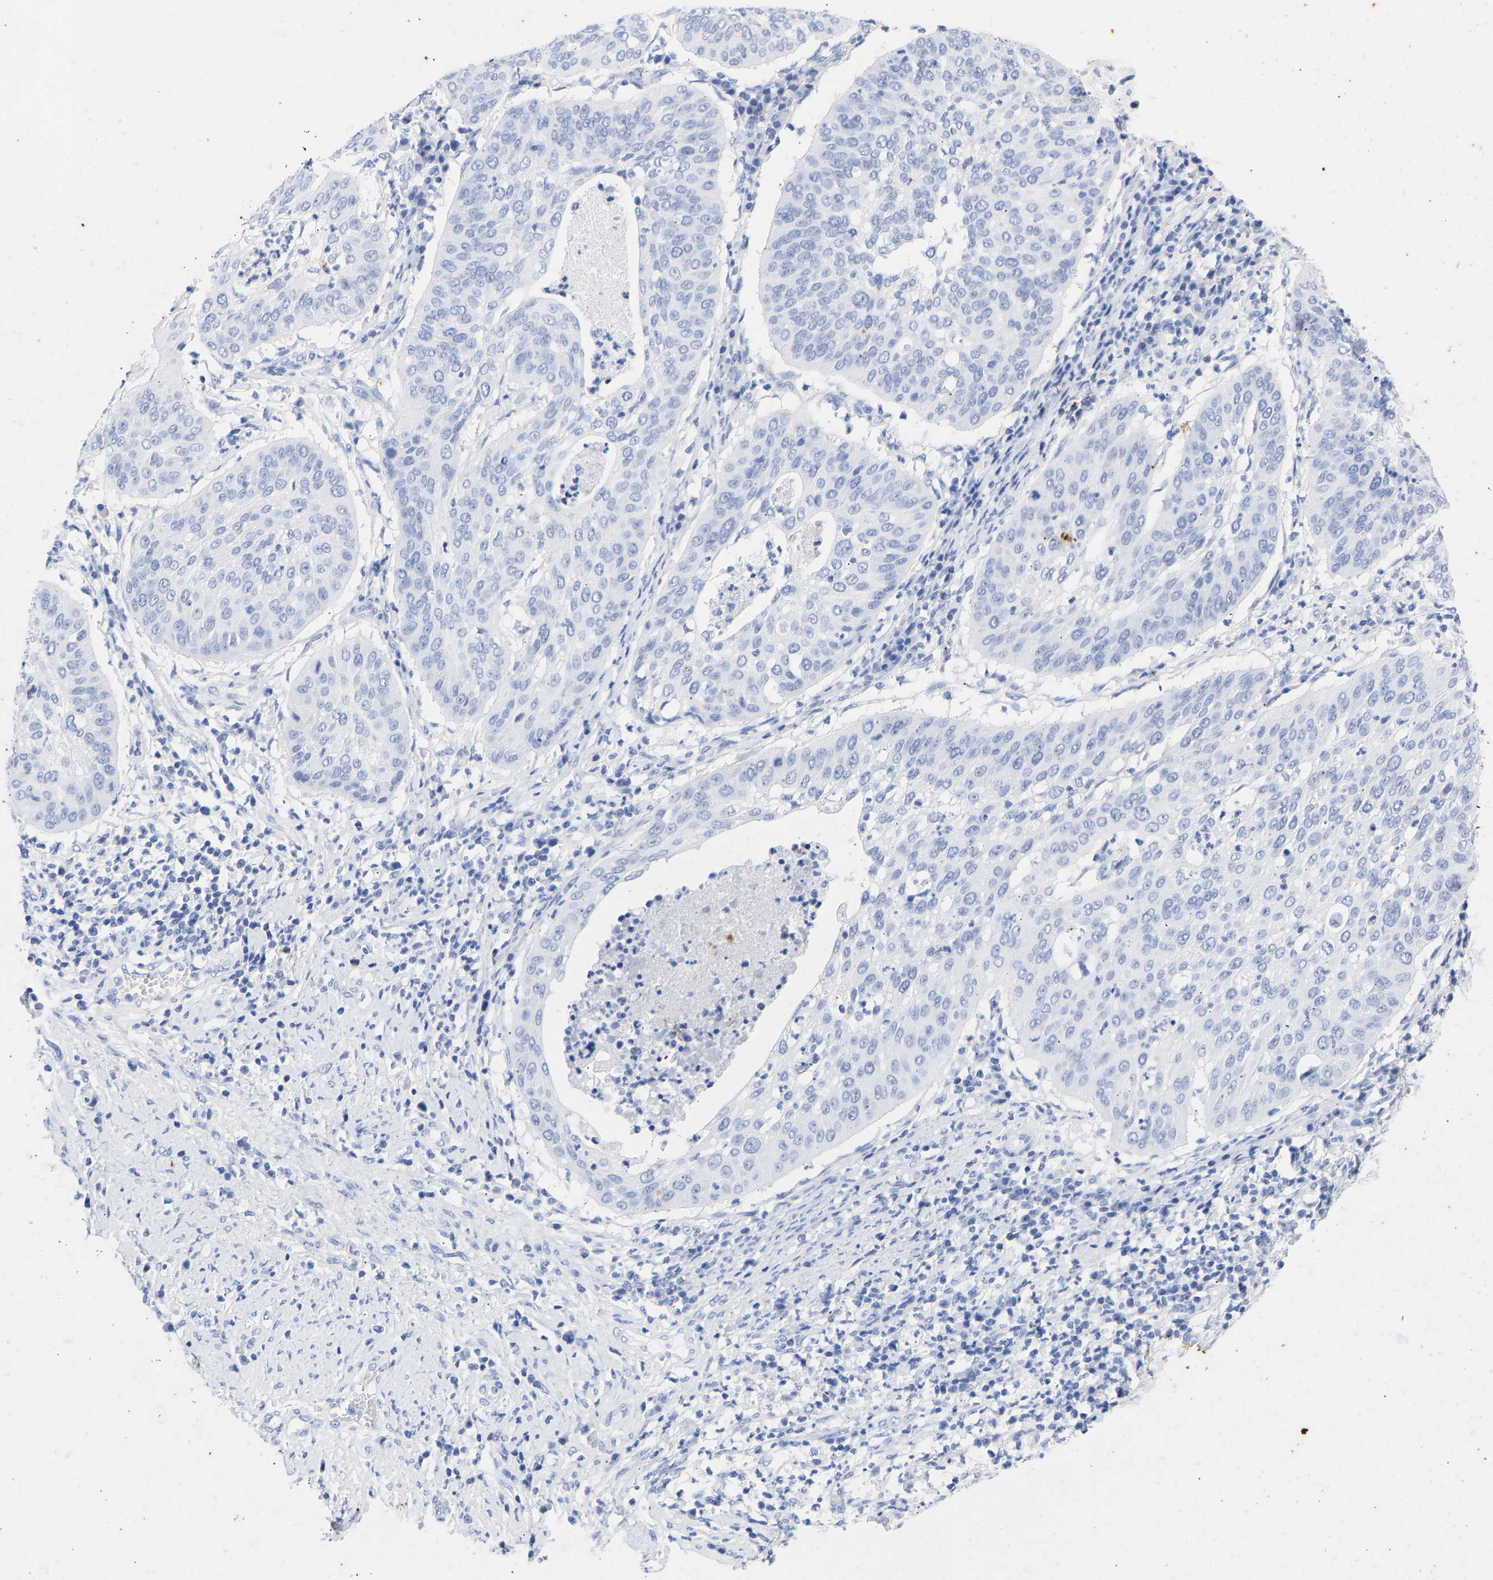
{"staining": {"intensity": "negative", "quantity": "none", "location": "none"}, "tissue": "cervical cancer", "cell_type": "Tumor cells", "image_type": "cancer", "snomed": [{"axis": "morphology", "description": "Normal tissue, NOS"}, {"axis": "morphology", "description": "Squamous cell carcinoma, NOS"}, {"axis": "topography", "description": "Cervix"}], "caption": "This is a photomicrograph of immunohistochemistry (IHC) staining of cervical cancer (squamous cell carcinoma), which shows no expression in tumor cells.", "gene": "KRT1", "patient": {"sex": "female", "age": 39}}